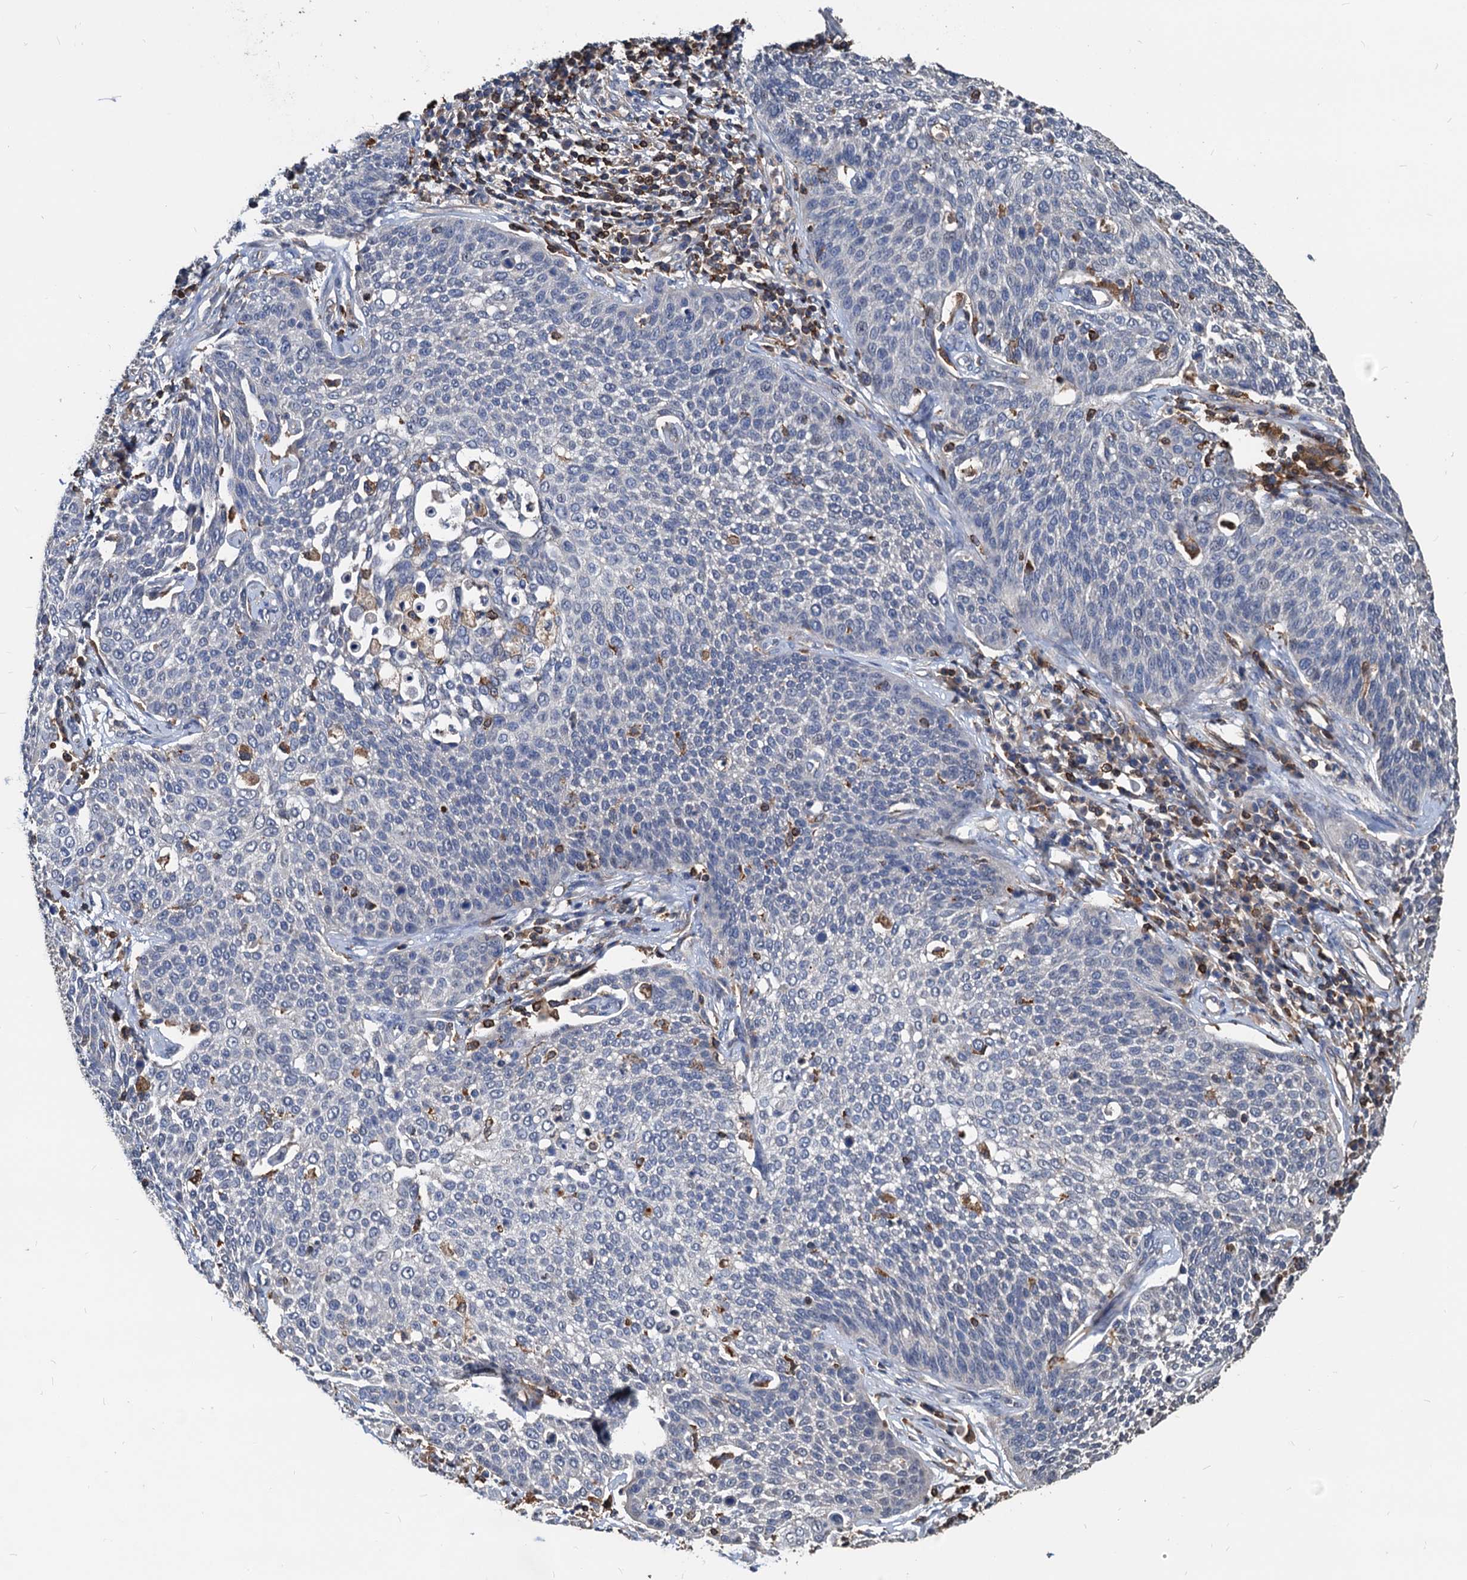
{"staining": {"intensity": "negative", "quantity": "none", "location": "none"}, "tissue": "cervical cancer", "cell_type": "Tumor cells", "image_type": "cancer", "snomed": [{"axis": "morphology", "description": "Squamous cell carcinoma, NOS"}, {"axis": "topography", "description": "Cervix"}], "caption": "DAB (3,3'-diaminobenzidine) immunohistochemical staining of cervical cancer displays no significant staining in tumor cells.", "gene": "LCP2", "patient": {"sex": "female", "age": 34}}